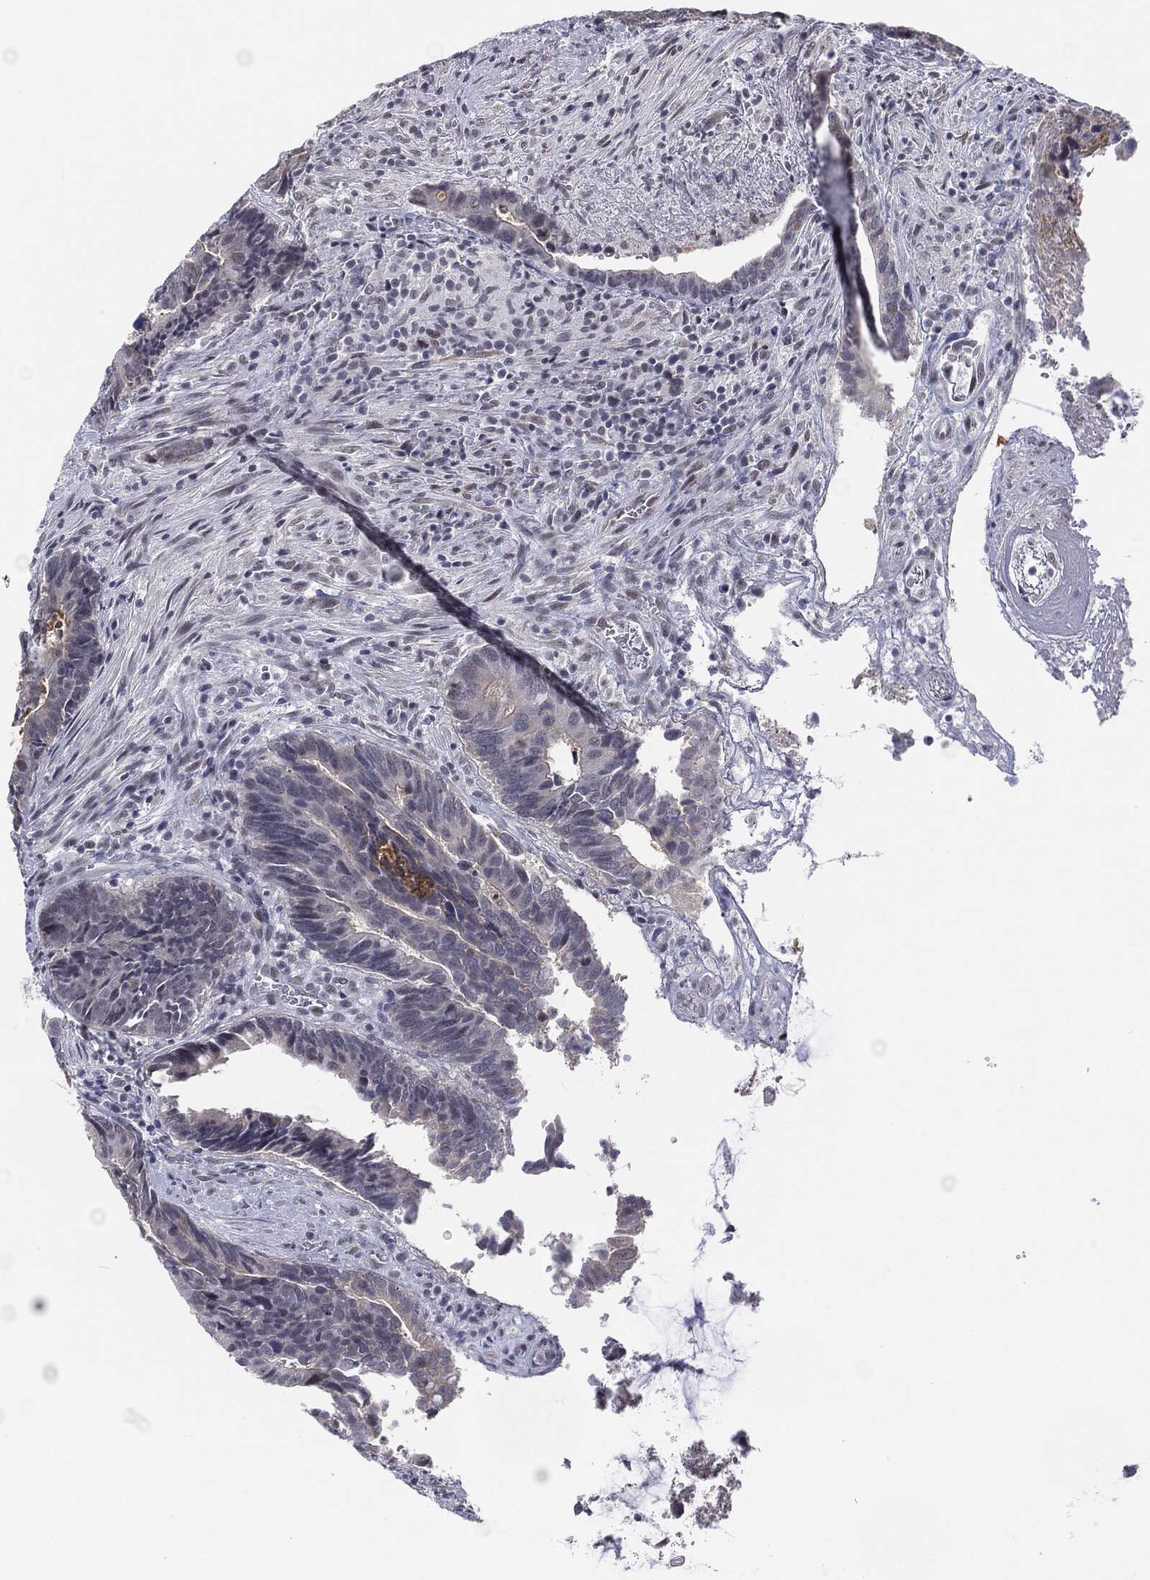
{"staining": {"intensity": "negative", "quantity": "none", "location": "none"}, "tissue": "colorectal cancer", "cell_type": "Tumor cells", "image_type": "cancer", "snomed": [{"axis": "morphology", "description": "Adenocarcinoma, NOS"}, {"axis": "topography", "description": "Colon"}], "caption": "The histopathology image demonstrates no significant staining in tumor cells of colorectal cancer.", "gene": "SLC5A5", "patient": {"sex": "male", "age": 75}}